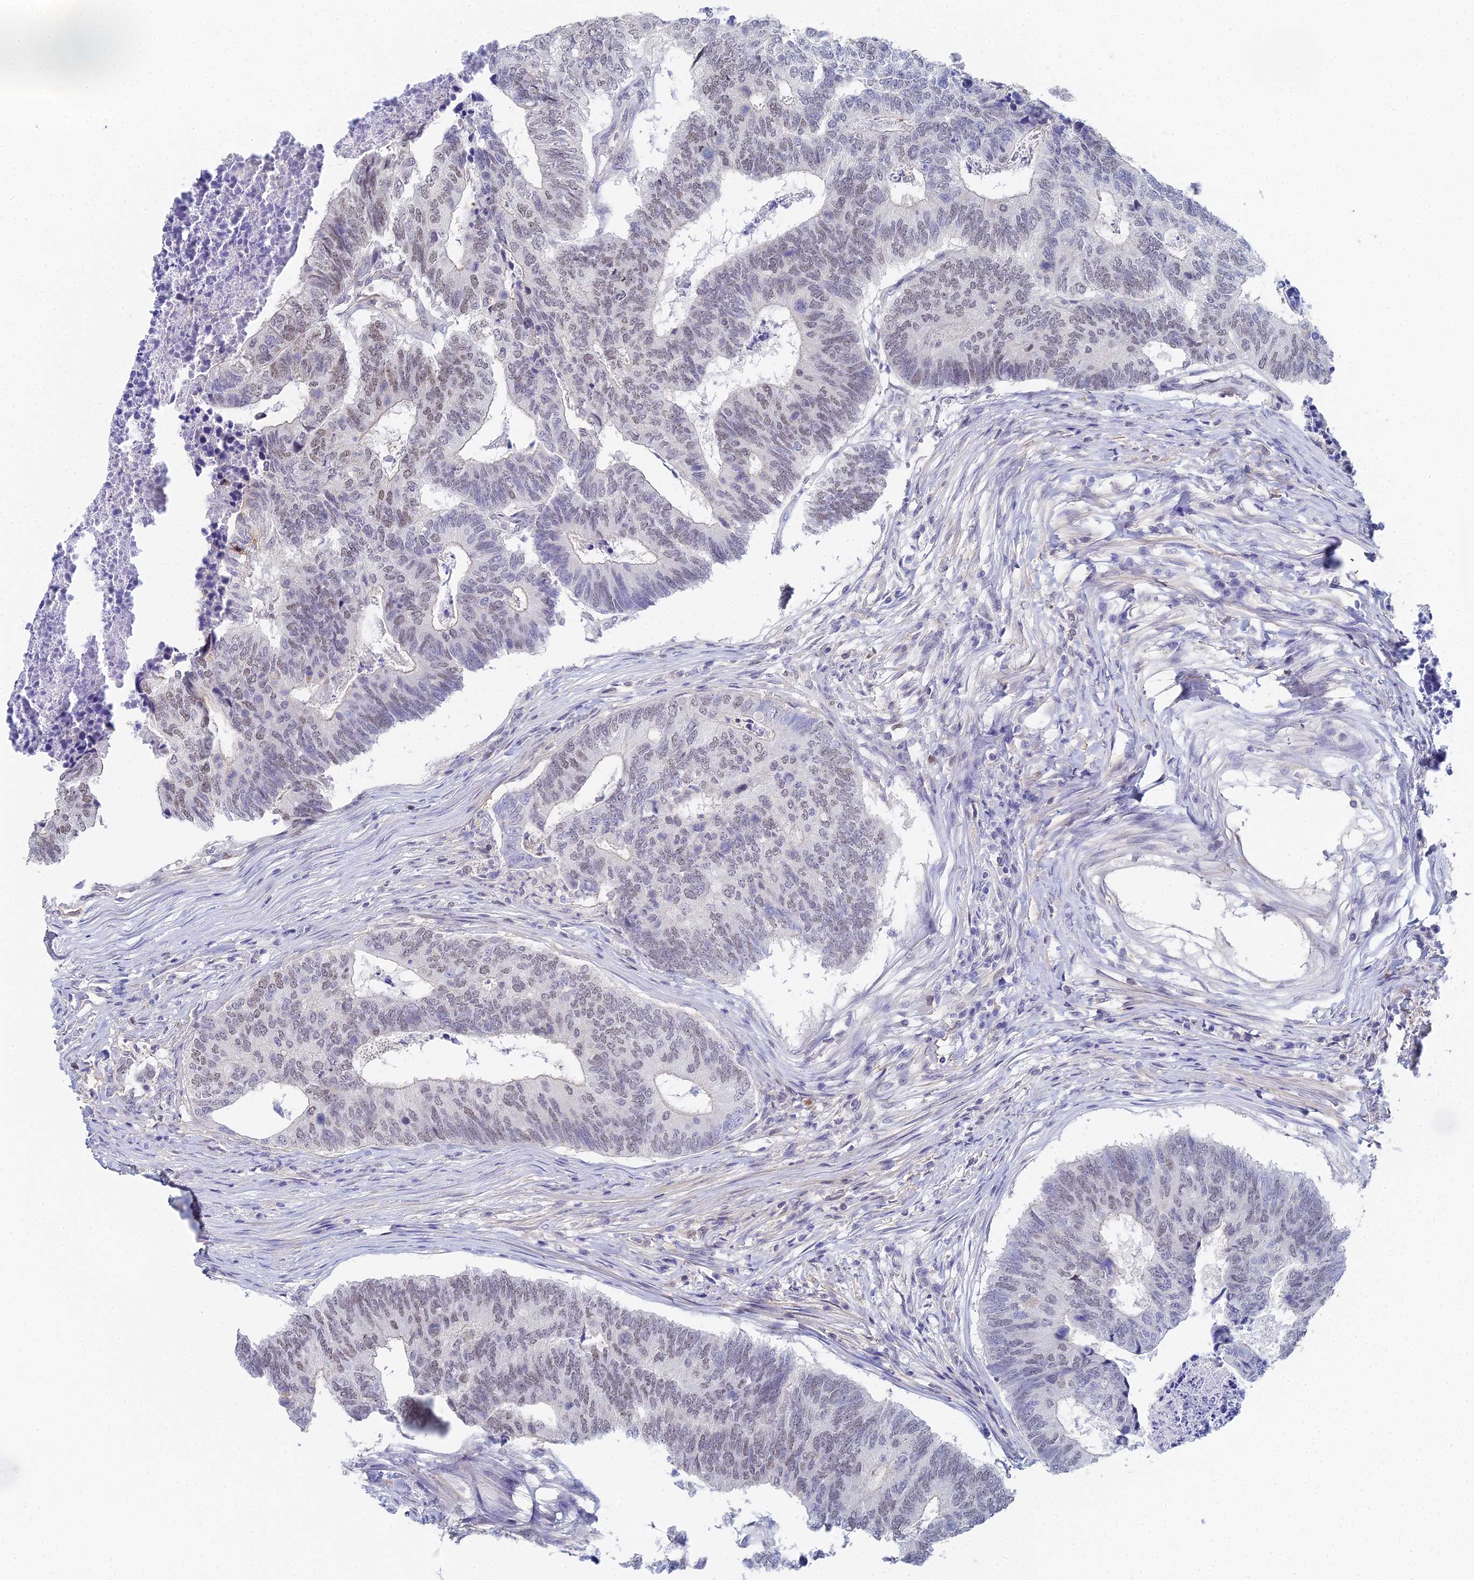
{"staining": {"intensity": "weak", "quantity": "25%-75%", "location": "nuclear"}, "tissue": "colorectal cancer", "cell_type": "Tumor cells", "image_type": "cancer", "snomed": [{"axis": "morphology", "description": "Adenocarcinoma, NOS"}, {"axis": "topography", "description": "Colon"}], "caption": "Immunohistochemistry (DAB) staining of colorectal cancer (adenocarcinoma) shows weak nuclear protein positivity in about 25%-75% of tumor cells.", "gene": "MCM2", "patient": {"sex": "female", "age": 67}}